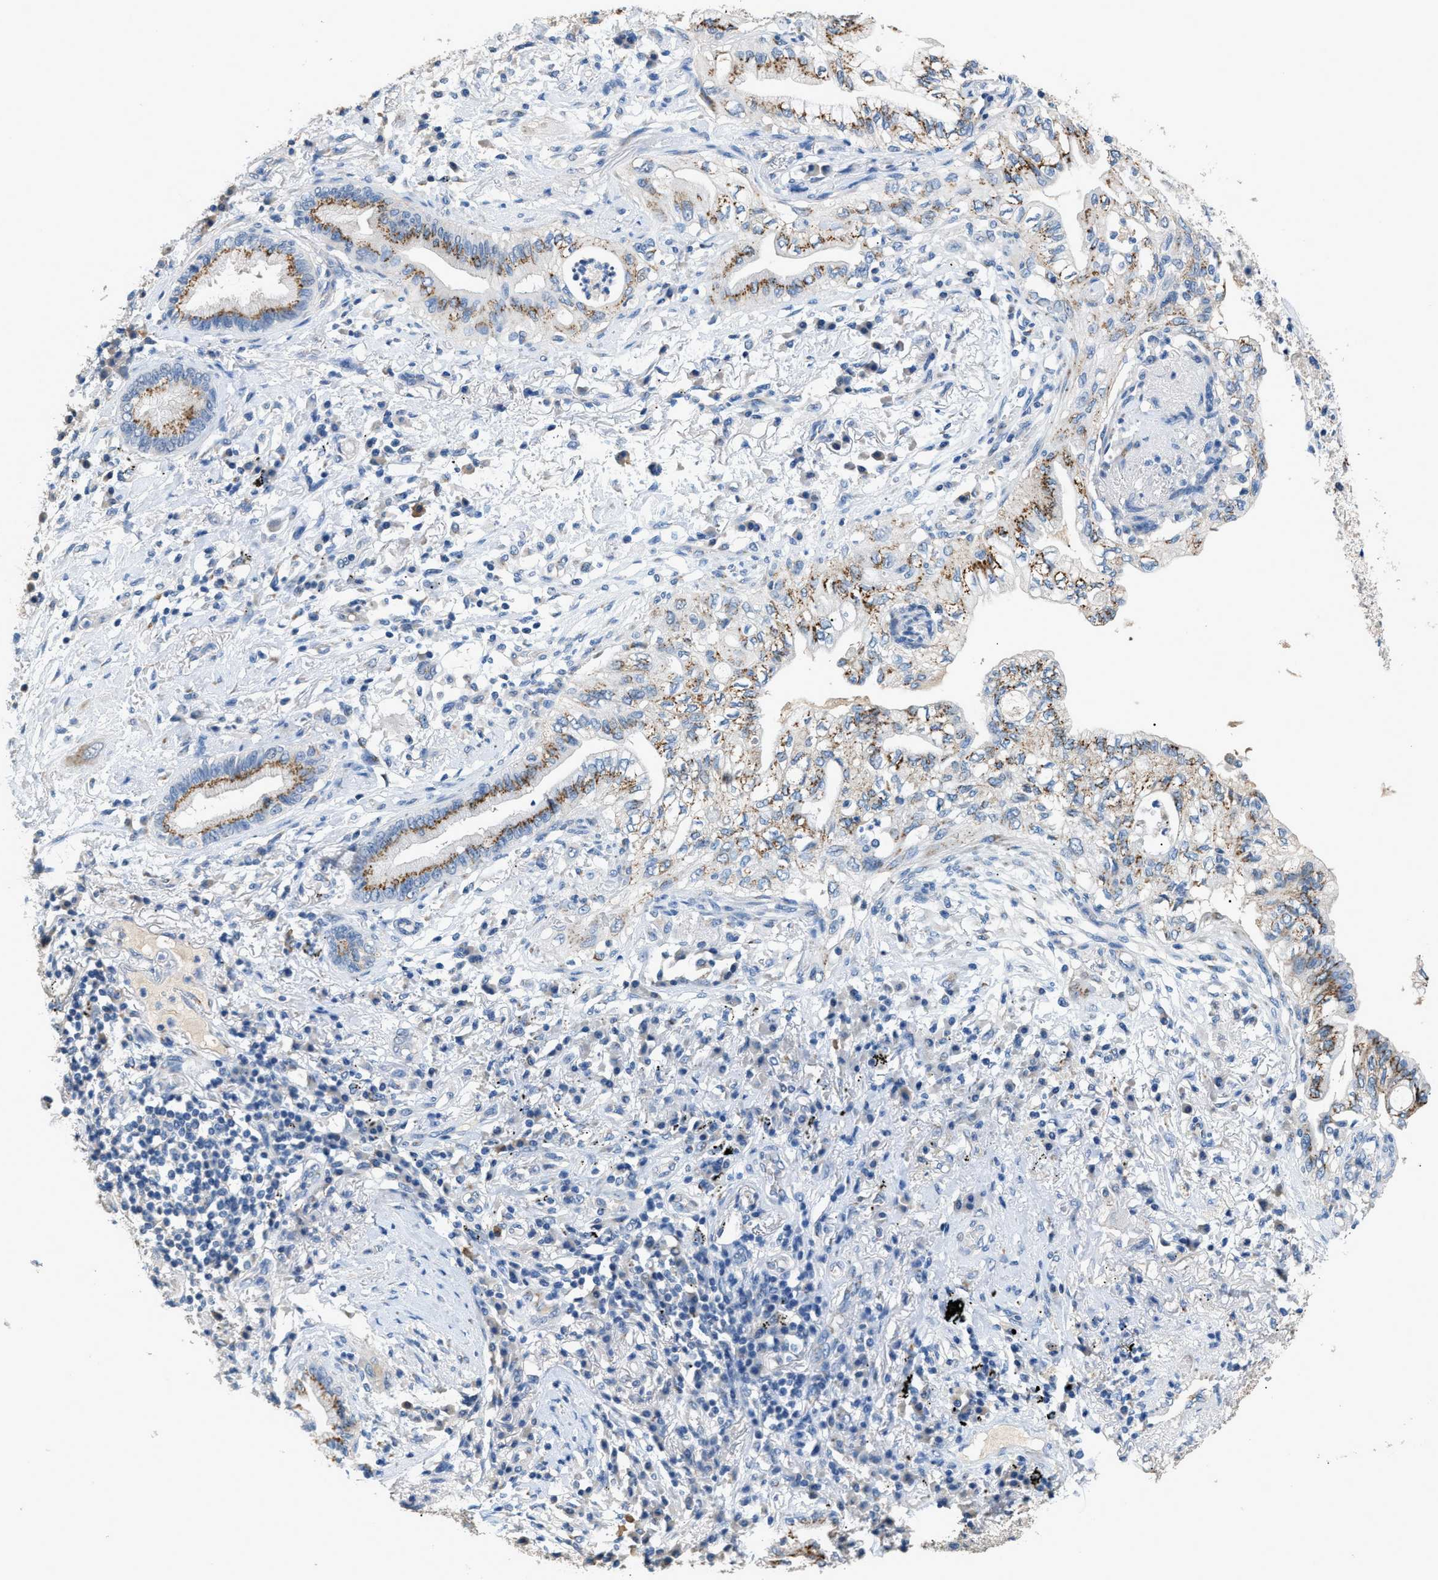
{"staining": {"intensity": "moderate", "quantity": ">75%", "location": "cytoplasmic/membranous"}, "tissue": "lung cancer", "cell_type": "Tumor cells", "image_type": "cancer", "snomed": [{"axis": "morphology", "description": "Normal tissue, NOS"}, {"axis": "morphology", "description": "Adenocarcinoma, NOS"}, {"axis": "topography", "description": "Bronchus"}, {"axis": "topography", "description": "Lung"}], "caption": "Approximately >75% of tumor cells in lung cancer (adenocarcinoma) demonstrate moderate cytoplasmic/membranous protein positivity as visualized by brown immunohistochemical staining.", "gene": "GOLM1", "patient": {"sex": "female", "age": 70}}